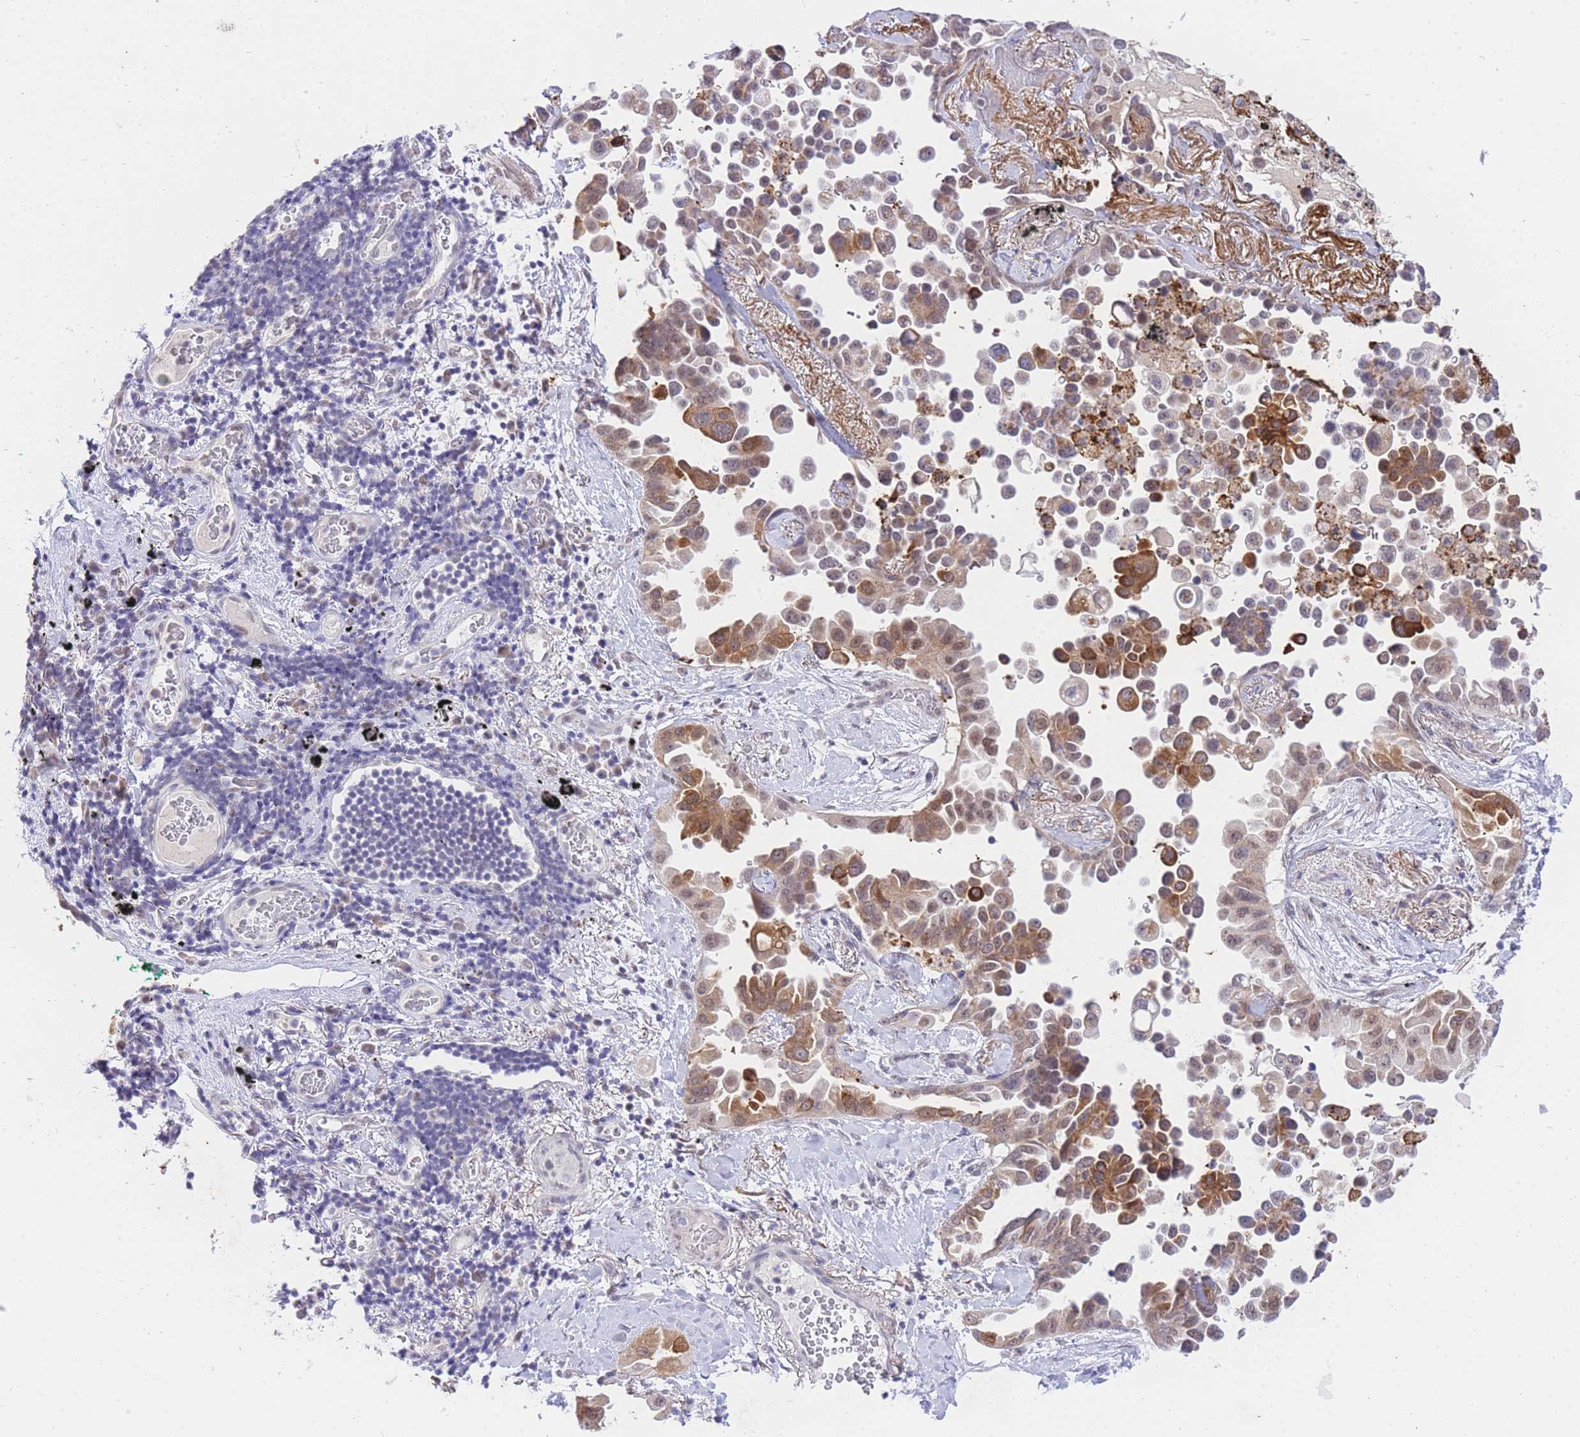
{"staining": {"intensity": "strong", "quantity": "25%-75%", "location": "cytoplasmic/membranous,nuclear"}, "tissue": "lung cancer", "cell_type": "Tumor cells", "image_type": "cancer", "snomed": [{"axis": "morphology", "description": "Adenocarcinoma, NOS"}, {"axis": "topography", "description": "Lung"}], "caption": "A brown stain highlights strong cytoplasmic/membranous and nuclear staining of a protein in adenocarcinoma (lung) tumor cells. (Brightfield microscopy of DAB IHC at high magnification).", "gene": "UBXN7", "patient": {"sex": "female", "age": 67}}